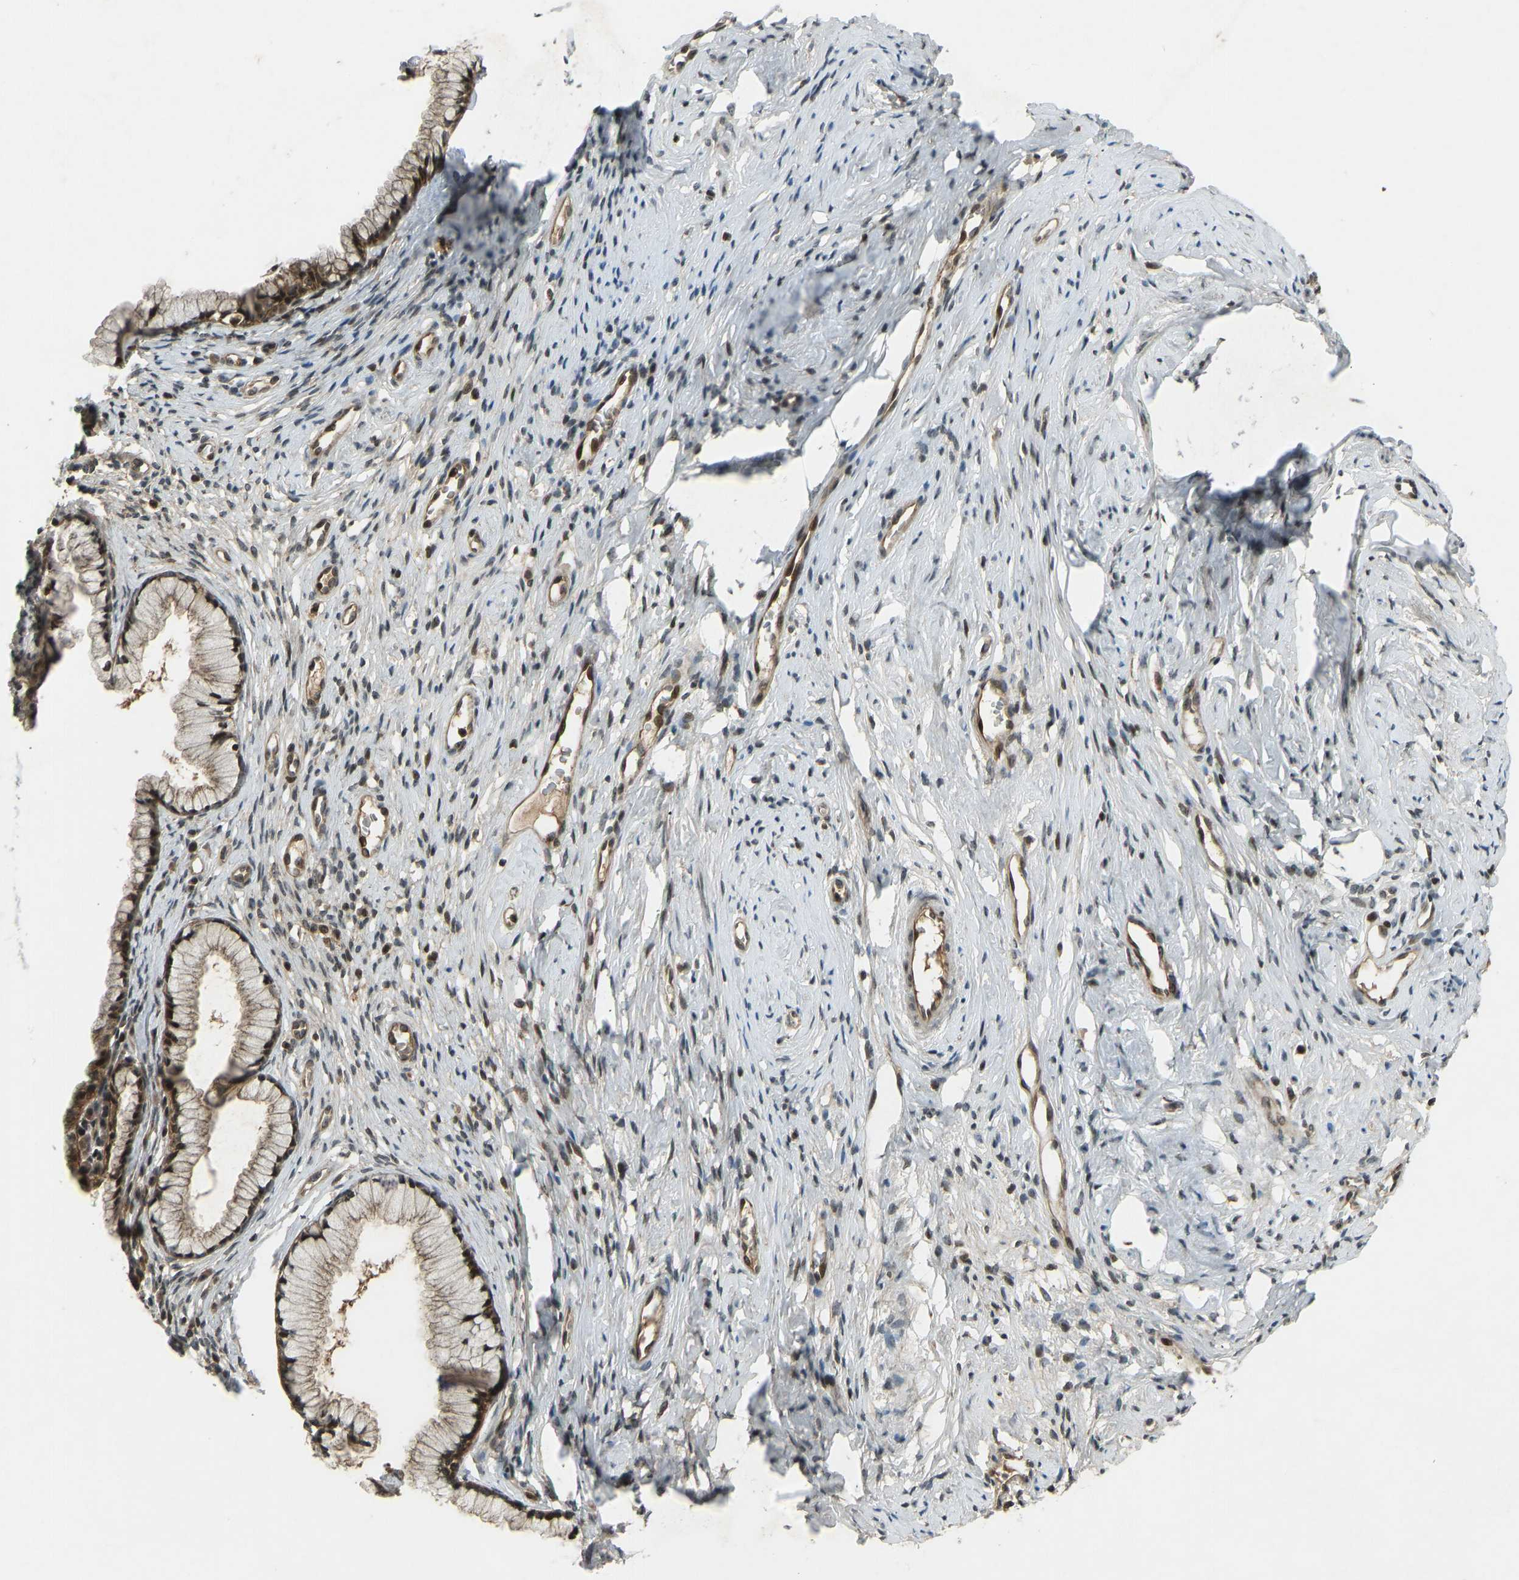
{"staining": {"intensity": "strong", "quantity": ">75%", "location": "cytoplasmic/membranous,nuclear"}, "tissue": "cervix", "cell_type": "Glandular cells", "image_type": "normal", "snomed": [{"axis": "morphology", "description": "Normal tissue, NOS"}, {"axis": "topography", "description": "Cervix"}], "caption": "The immunohistochemical stain labels strong cytoplasmic/membranous,nuclear positivity in glandular cells of unremarkable cervix.", "gene": "SVOPL", "patient": {"sex": "female", "age": 77}}